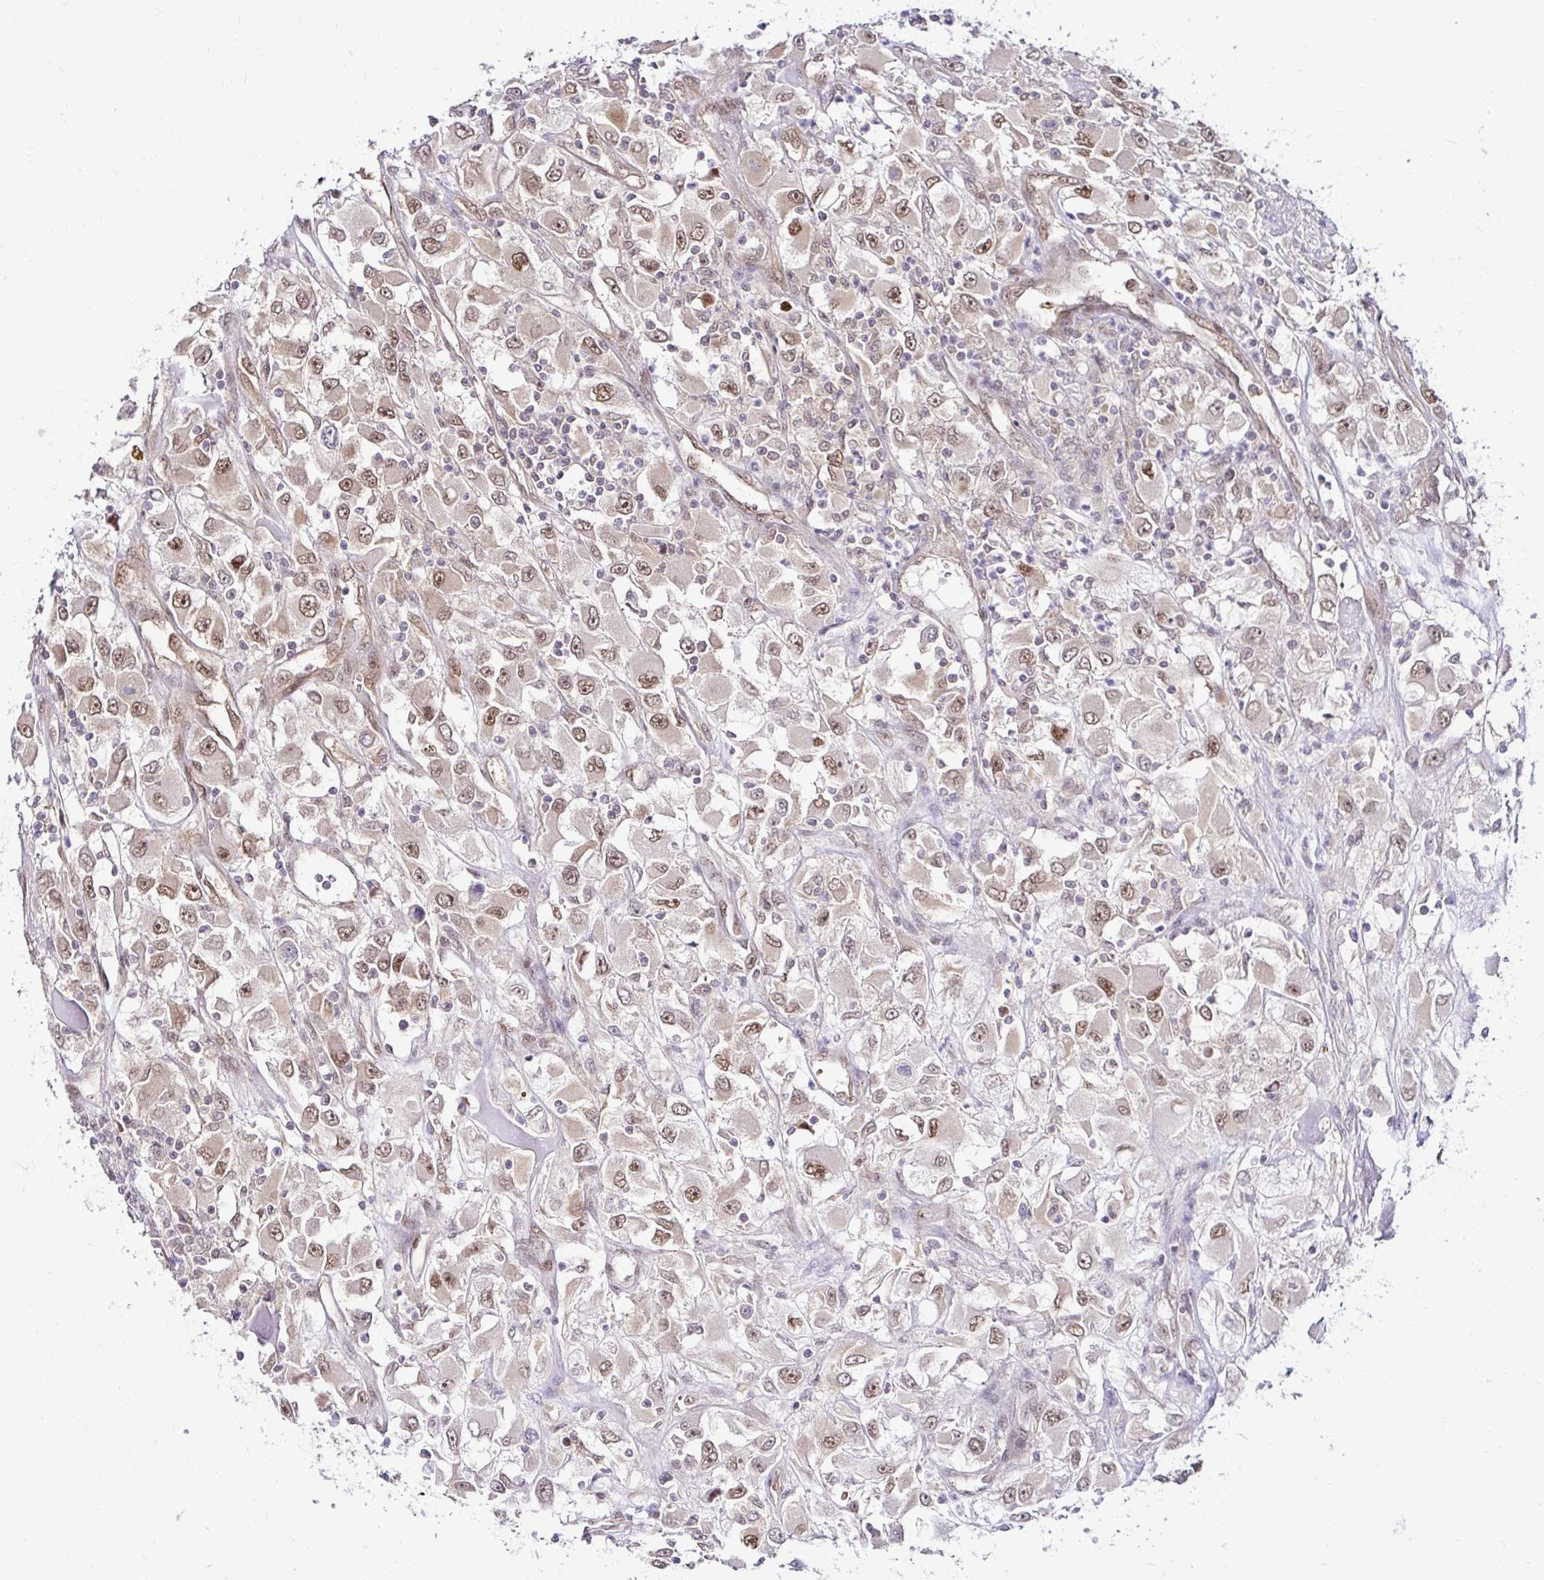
{"staining": {"intensity": "moderate", "quantity": ">75%", "location": "nuclear"}, "tissue": "renal cancer", "cell_type": "Tumor cells", "image_type": "cancer", "snomed": [{"axis": "morphology", "description": "Adenocarcinoma, NOS"}, {"axis": "topography", "description": "Kidney"}], "caption": "Tumor cells show medium levels of moderate nuclear staining in approximately >75% of cells in human renal adenocarcinoma. The staining is performed using DAB (3,3'-diaminobenzidine) brown chromogen to label protein expression. The nuclei are counter-stained blue using hematoxylin.", "gene": "PSMD3", "patient": {"sex": "female", "age": 52}}